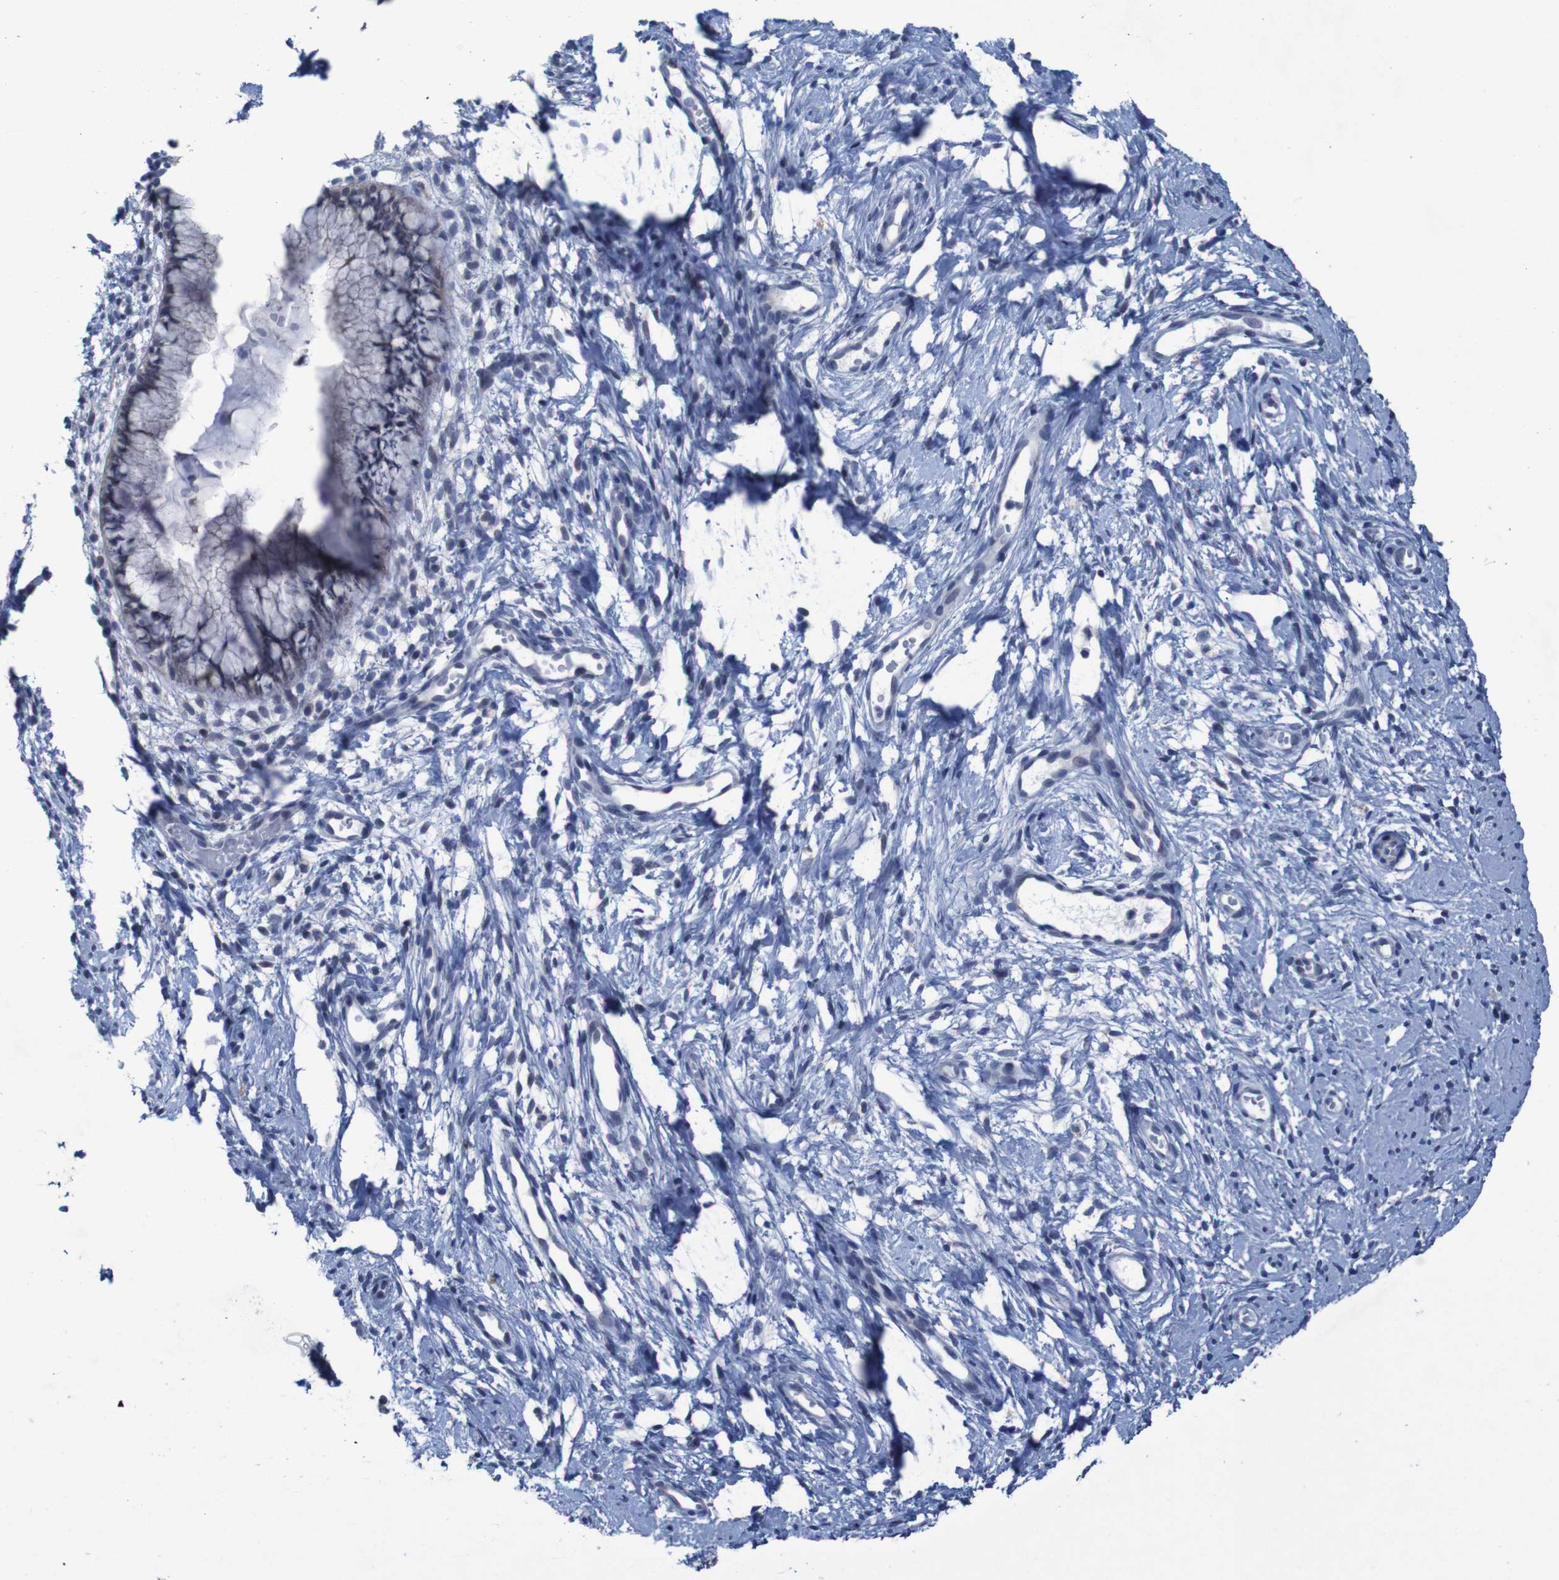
{"staining": {"intensity": "negative", "quantity": "none", "location": "none"}, "tissue": "cervix", "cell_type": "Glandular cells", "image_type": "normal", "snomed": [{"axis": "morphology", "description": "Normal tissue, NOS"}, {"axis": "topography", "description": "Cervix"}], "caption": "Immunohistochemistry histopathology image of normal cervix: cervix stained with DAB shows no significant protein expression in glandular cells. Brightfield microscopy of immunohistochemistry stained with DAB (3,3'-diaminobenzidine) (brown) and hematoxylin (blue), captured at high magnification.", "gene": "CLDN18", "patient": {"sex": "female", "age": 65}}